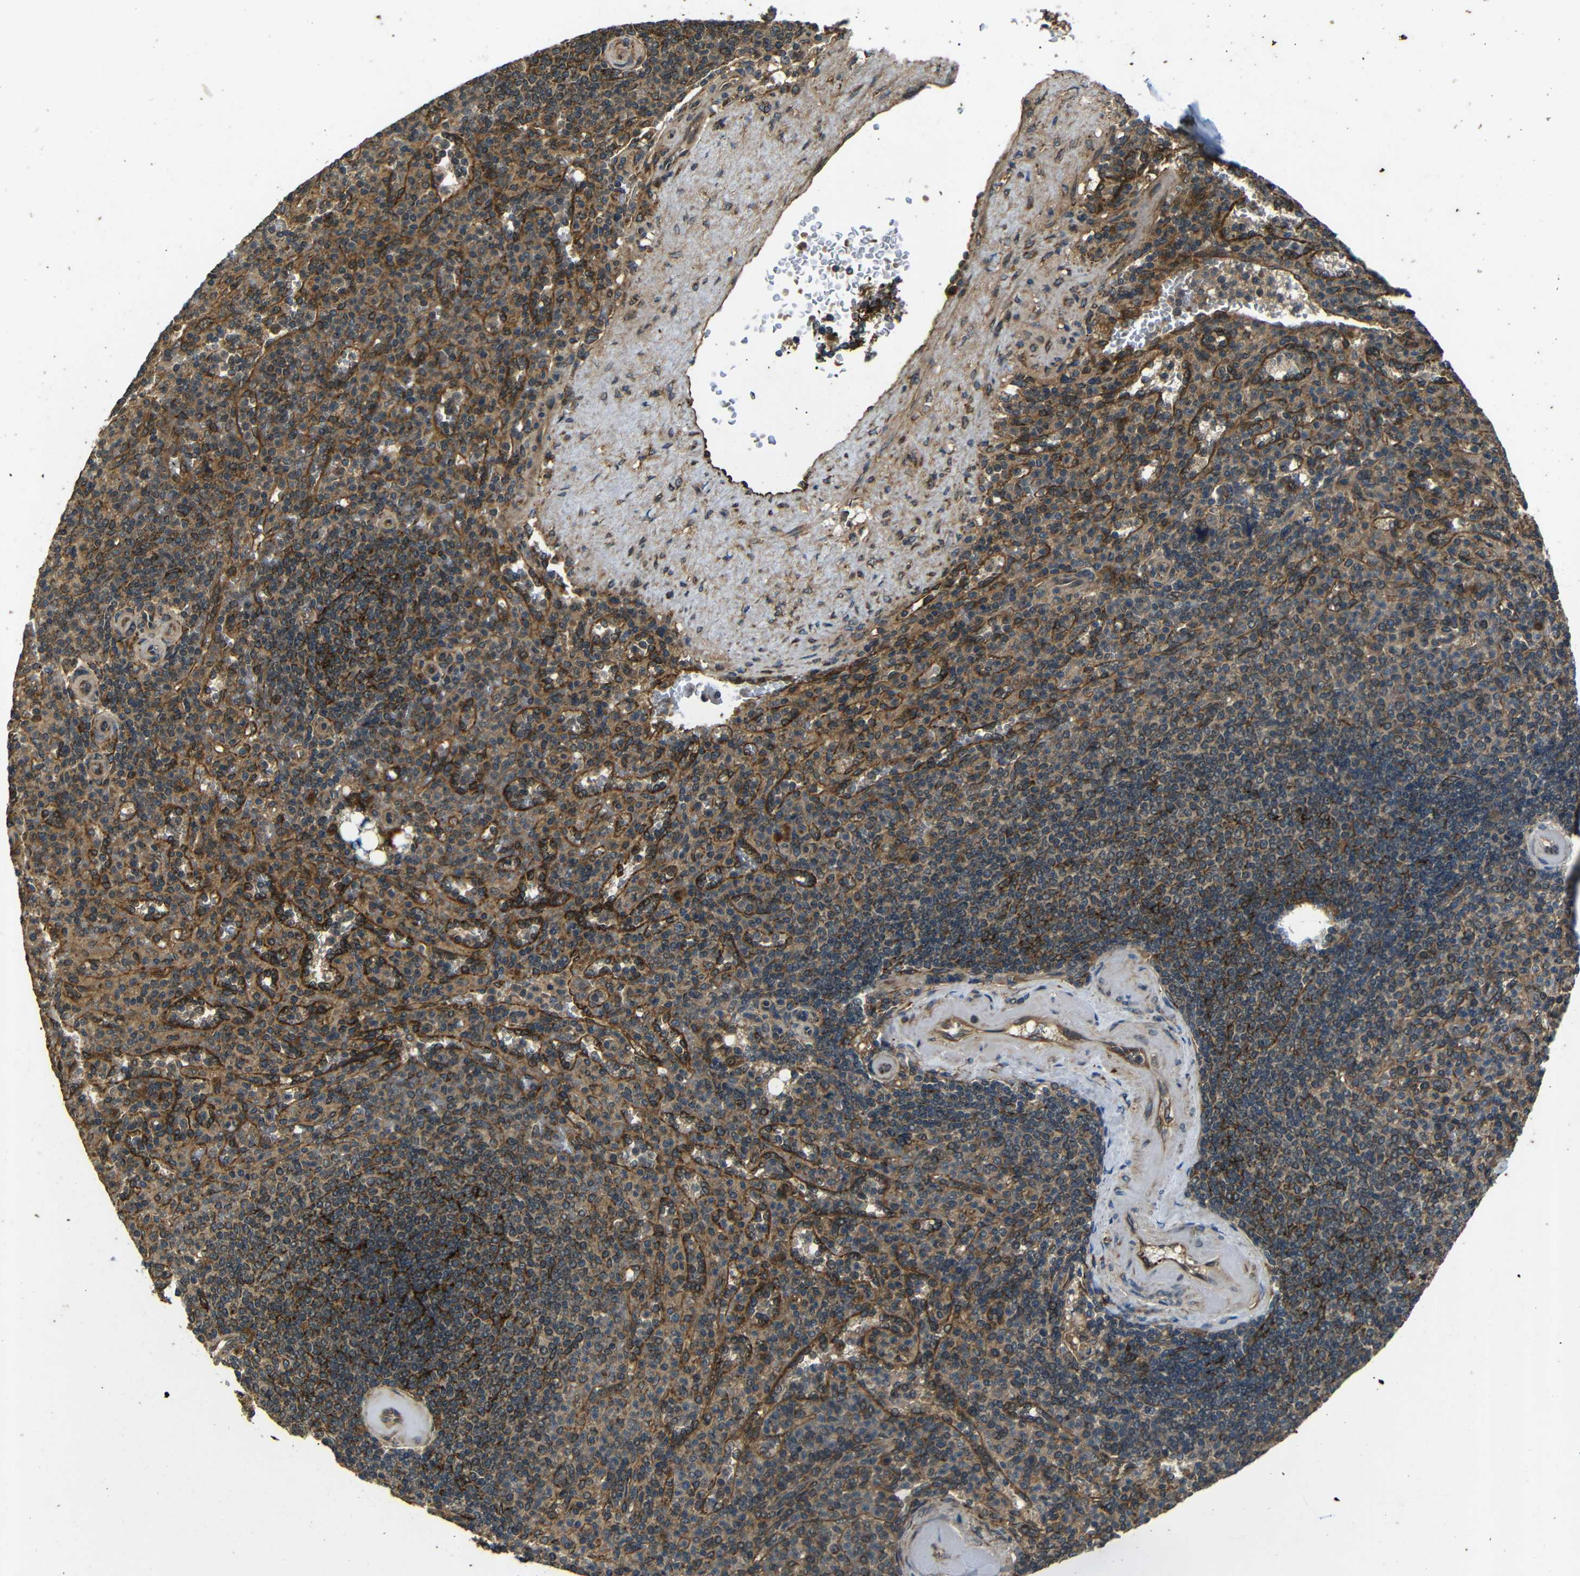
{"staining": {"intensity": "moderate", "quantity": ">75%", "location": "cytoplasmic/membranous"}, "tissue": "spleen", "cell_type": "Cells in red pulp", "image_type": "normal", "snomed": [{"axis": "morphology", "description": "Normal tissue, NOS"}, {"axis": "topography", "description": "Spleen"}], "caption": "Brown immunohistochemical staining in normal human spleen reveals moderate cytoplasmic/membranous expression in approximately >75% of cells in red pulp.", "gene": "TRPC1", "patient": {"sex": "female", "age": 74}}